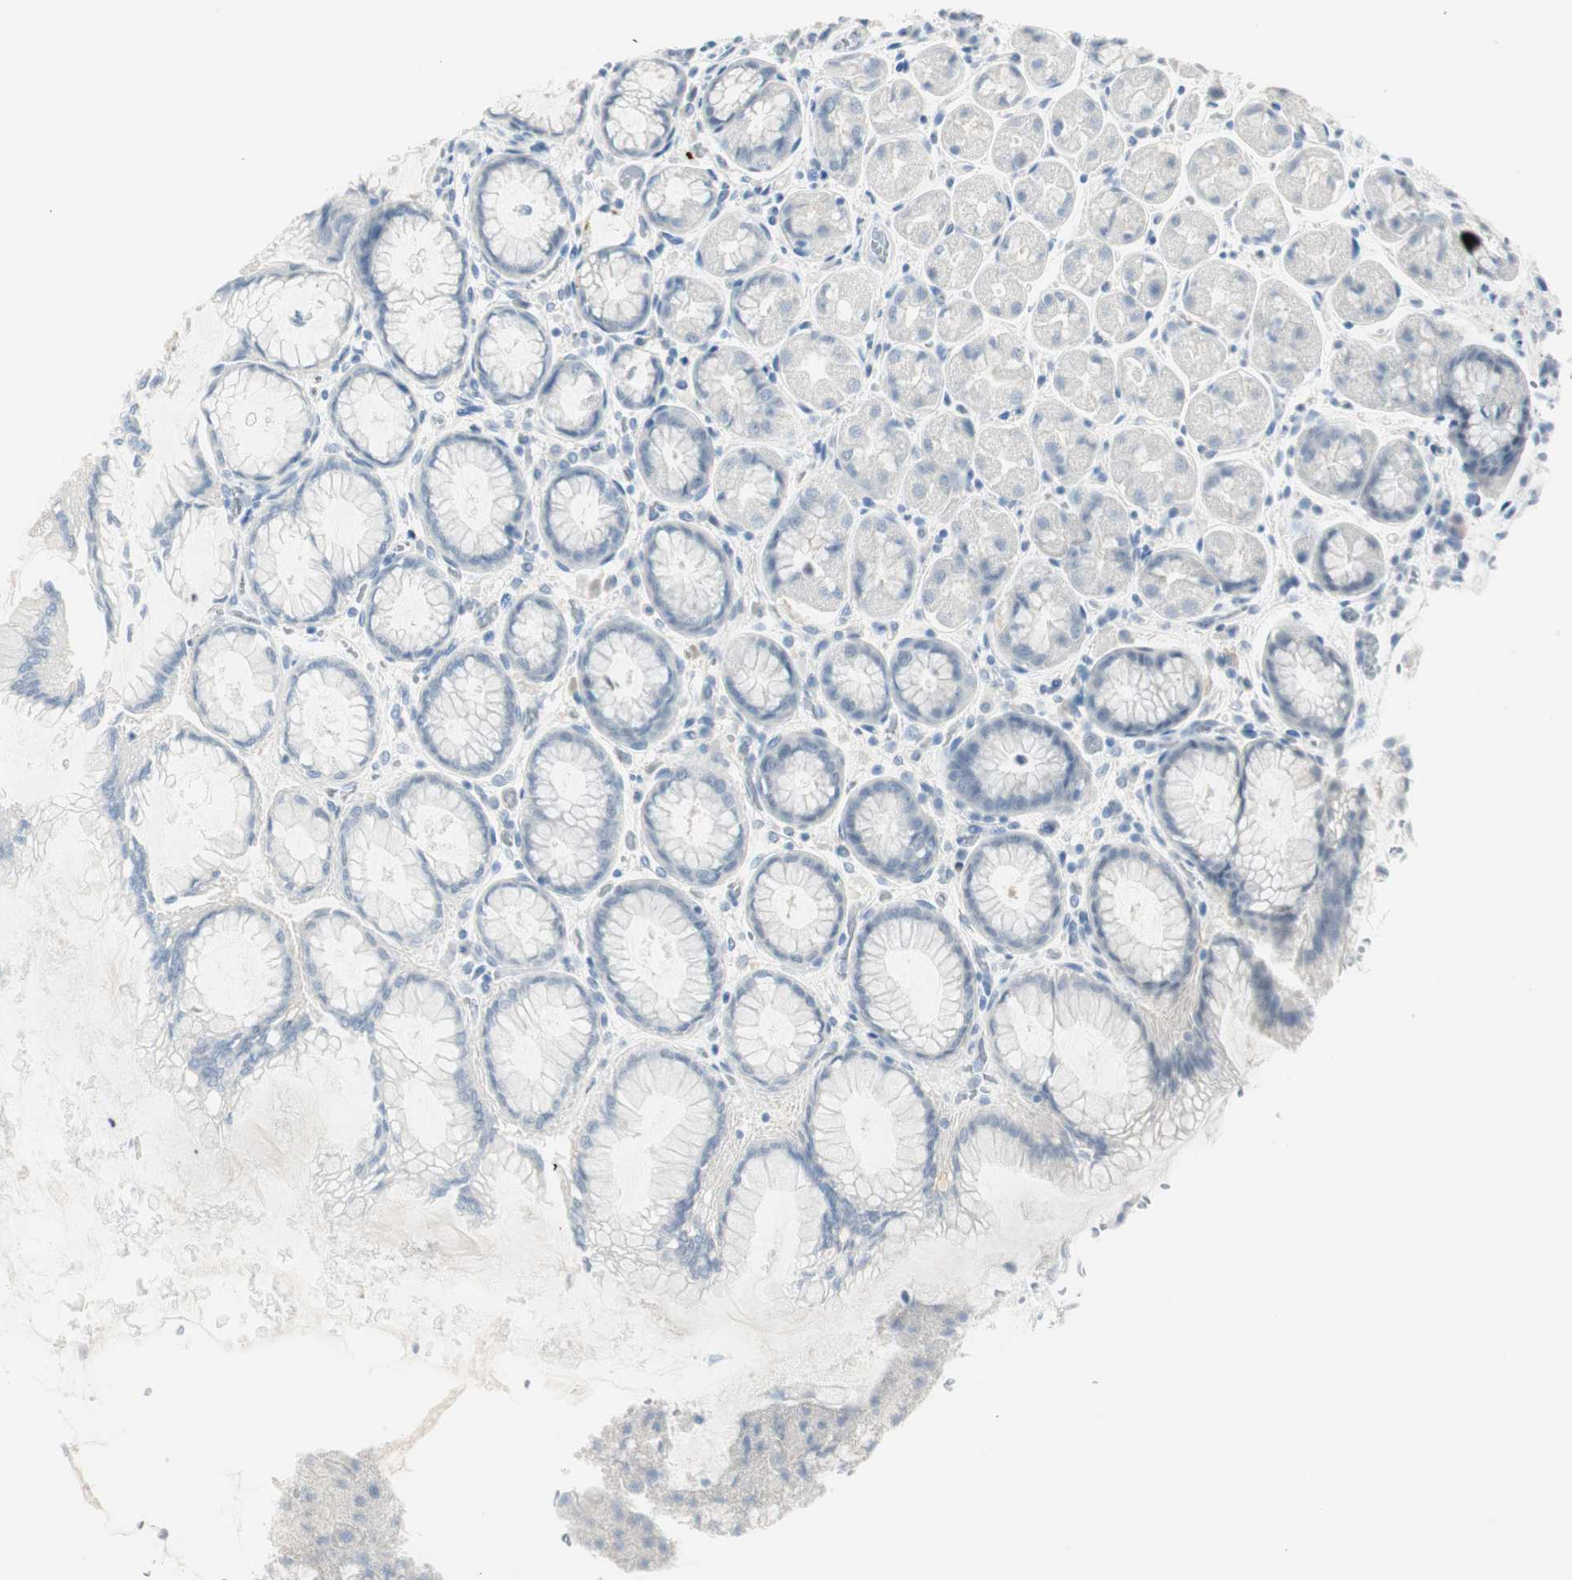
{"staining": {"intensity": "moderate", "quantity": "<25%", "location": "cytoplasmic/membranous"}, "tissue": "stomach", "cell_type": "Glandular cells", "image_type": "normal", "snomed": [{"axis": "morphology", "description": "Normal tissue, NOS"}, {"axis": "topography", "description": "Stomach, upper"}], "caption": "High-magnification brightfield microscopy of unremarkable stomach stained with DAB (brown) and counterstained with hematoxylin (blue). glandular cells exhibit moderate cytoplasmic/membranous positivity is present in approximately<25% of cells.", "gene": "MLLT10", "patient": {"sex": "female", "age": 56}}